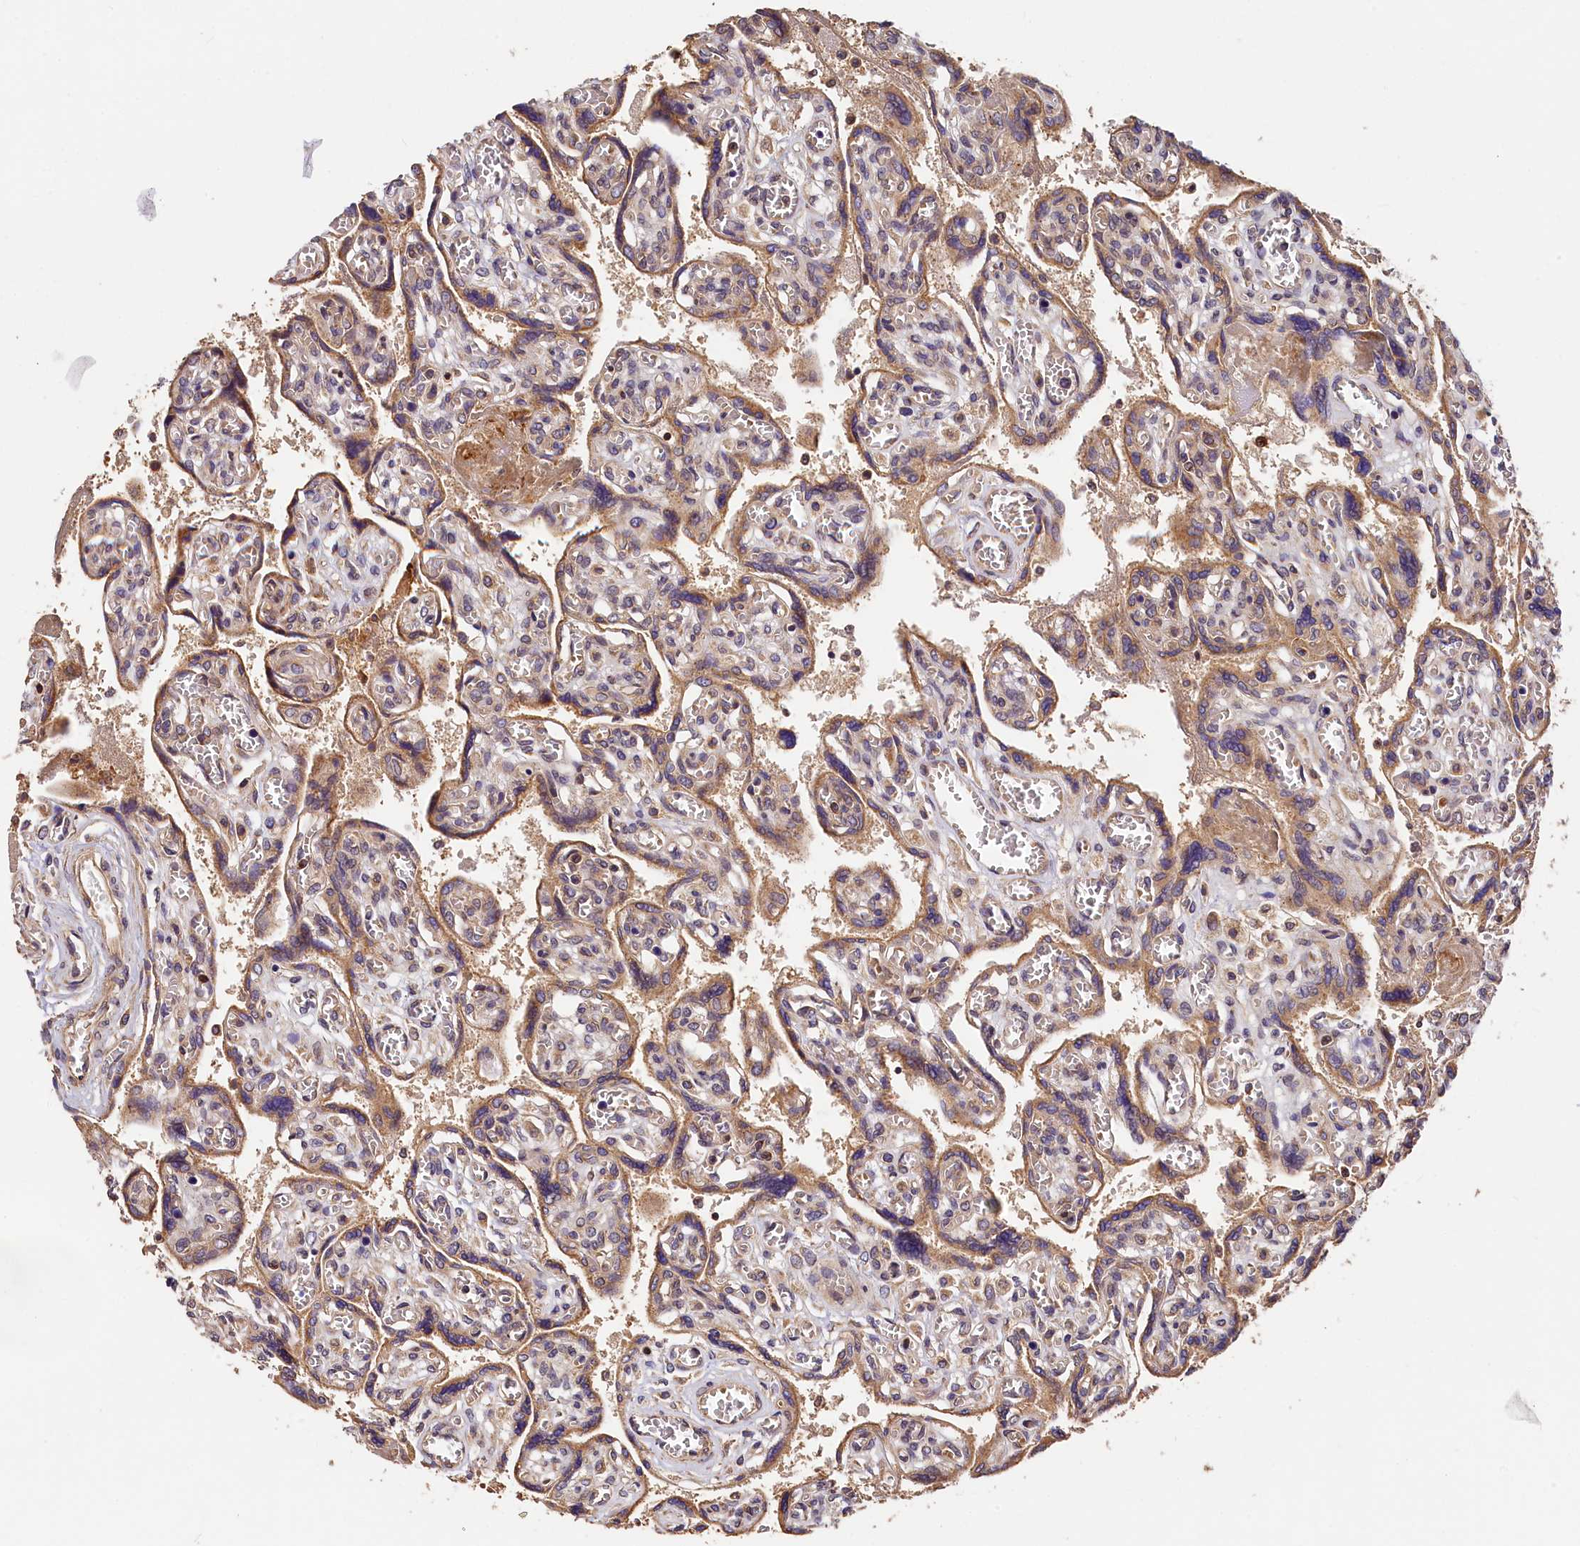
{"staining": {"intensity": "moderate", "quantity": ">75%", "location": "cytoplasmic/membranous"}, "tissue": "placenta", "cell_type": "Decidual cells", "image_type": "normal", "snomed": [{"axis": "morphology", "description": "Normal tissue, NOS"}, {"axis": "topography", "description": "Placenta"}], "caption": "IHC (DAB (3,3'-diaminobenzidine)) staining of unremarkable human placenta shows moderate cytoplasmic/membranous protein staining in approximately >75% of decidual cells.", "gene": "HMOX2", "patient": {"sex": "female", "age": 39}}